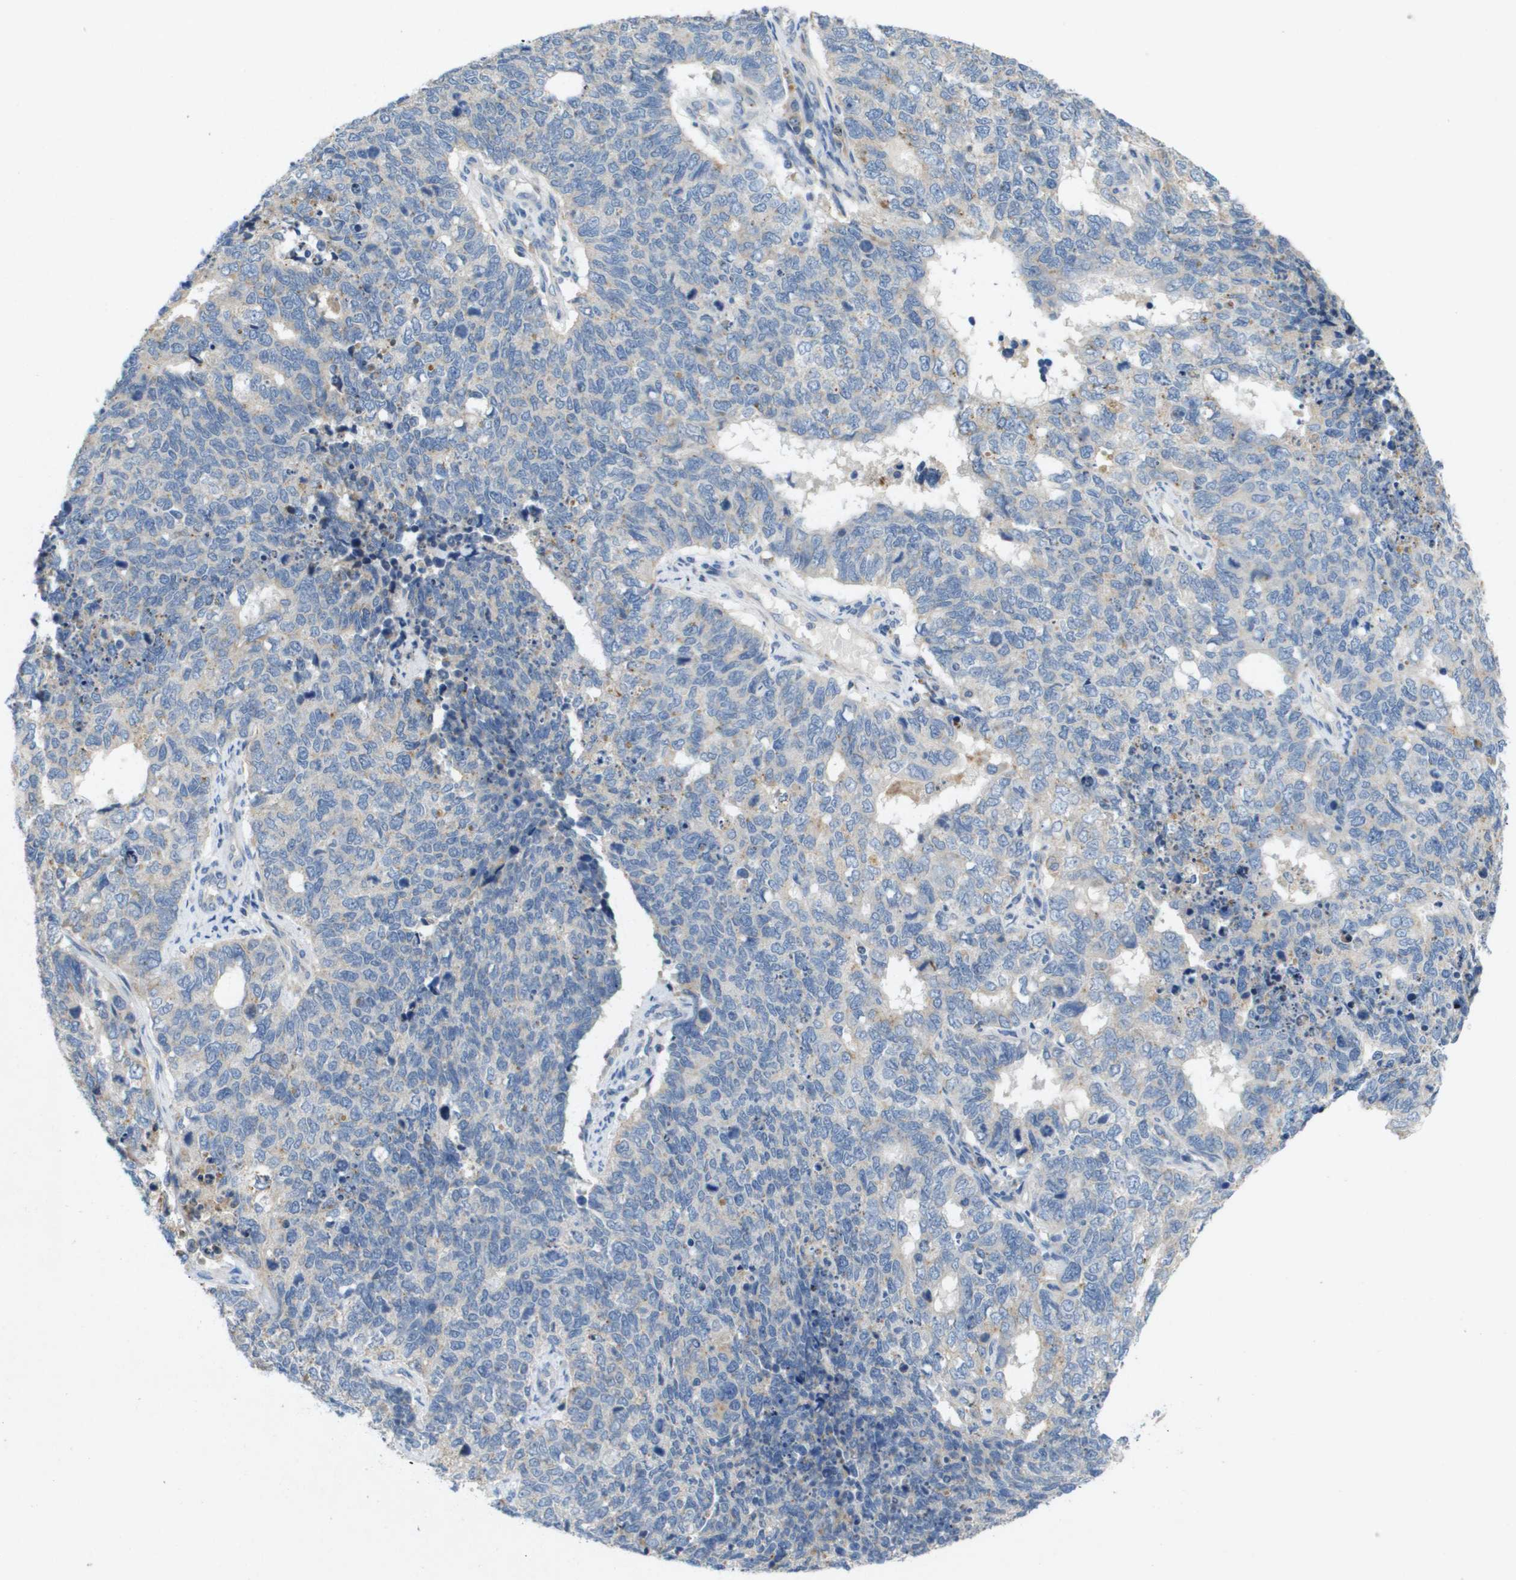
{"staining": {"intensity": "negative", "quantity": "none", "location": "none"}, "tissue": "cervical cancer", "cell_type": "Tumor cells", "image_type": "cancer", "snomed": [{"axis": "morphology", "description": "Squamous cell carcinoma, NOS"}, {"axis": "topography", "description": "Cervix"}], "caption": "Cervical cancer was stained to show a protein in brown. There is no significant expression in tumor cells.", "gene": "B3GNT5", "patient": {"sex": "female", "age": 63}}